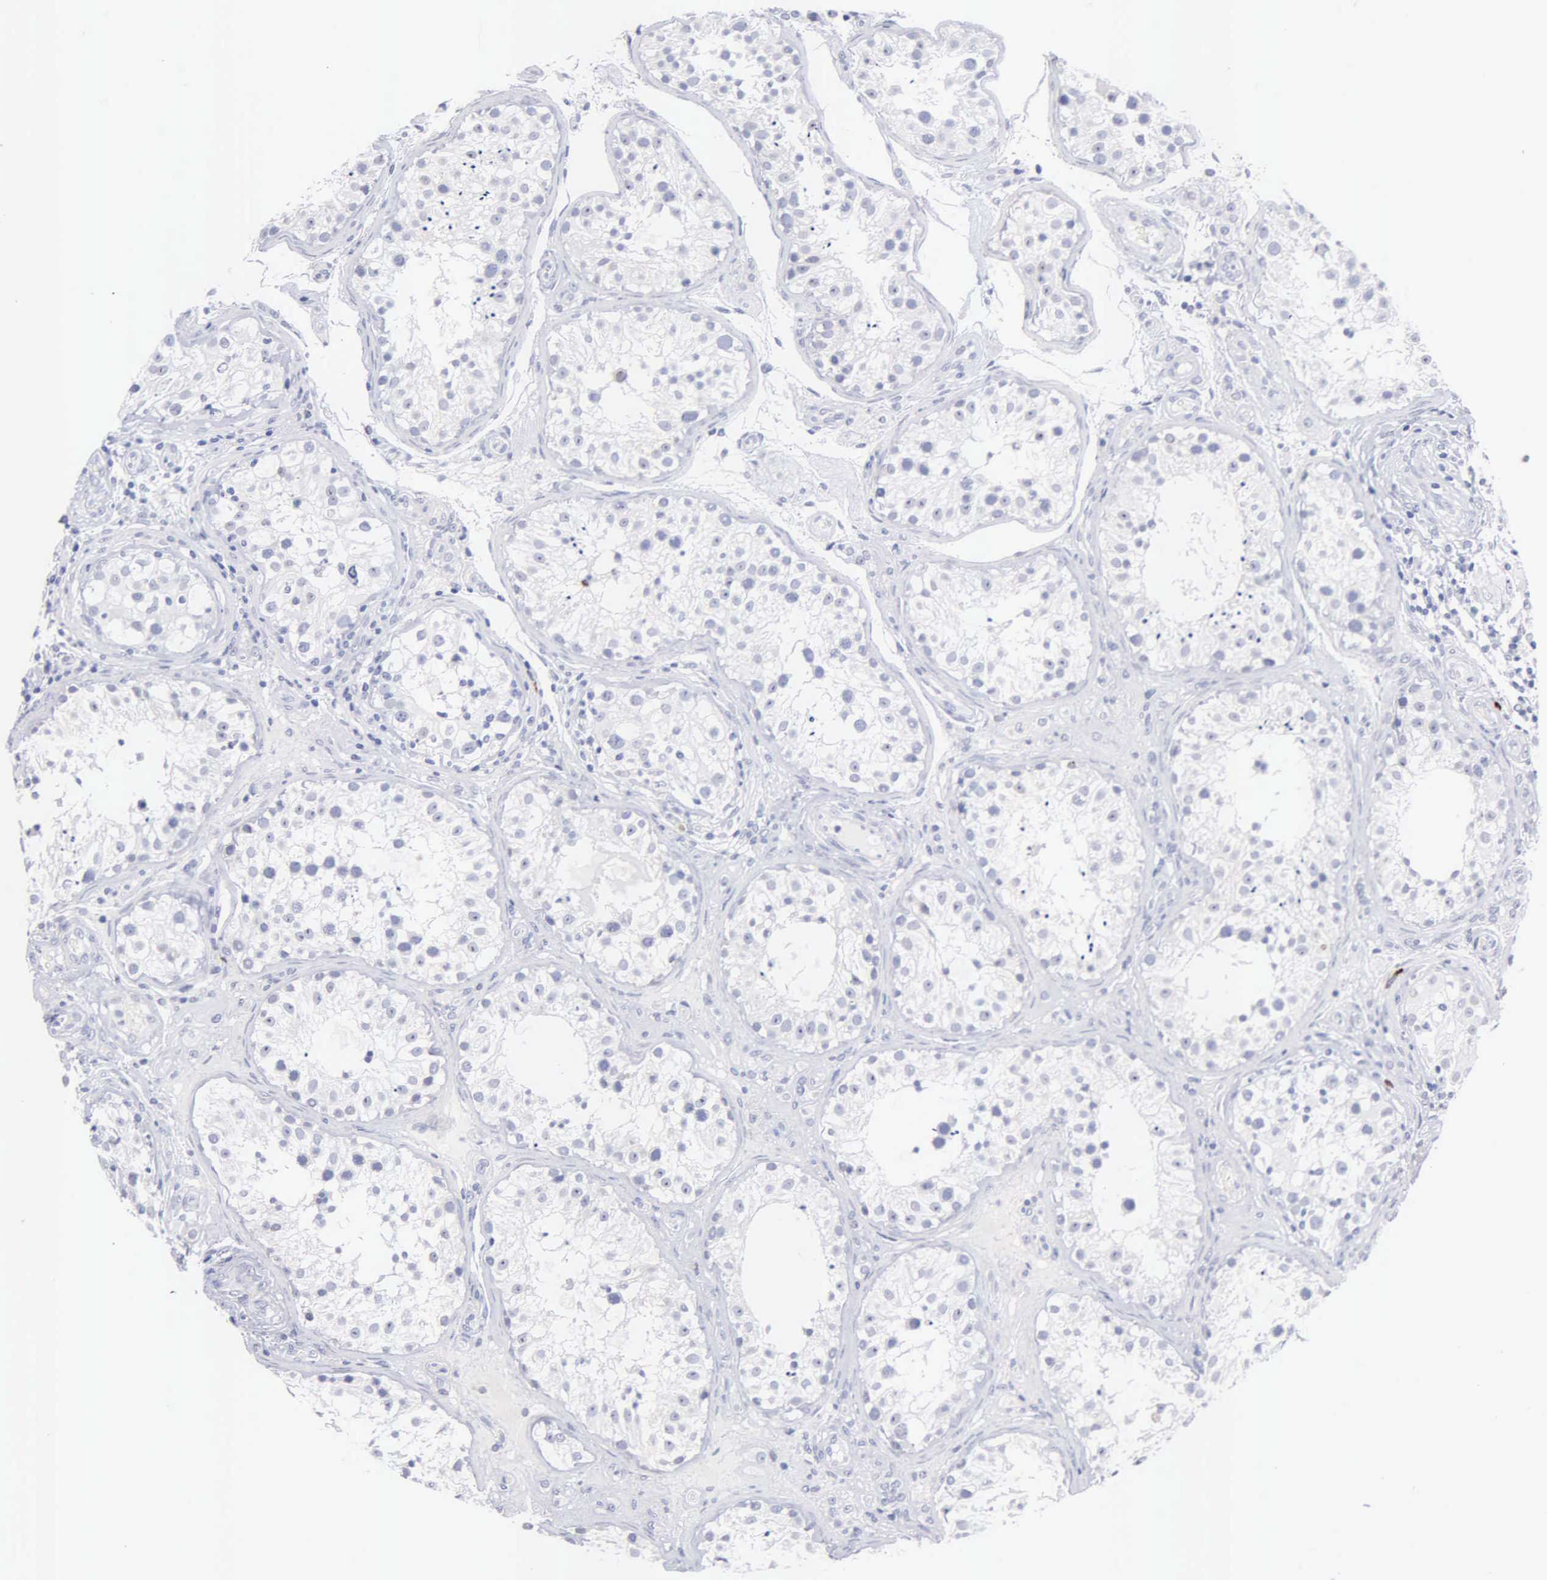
{"staining": {"intensity": "negative", "quantity": "none", "location": "none"}, "tissue": "testis", "cell_type": "Cells in seminiferous ducts", "image_type": "normal", "snomed": [{"axis": "morphology", "description": "Normal tissue, NOS"}, {"axis": "topography", "description": "Testis"}], "caption": "An immunohistochemistry (IHC) histopathology image of unremarkable testis is shown. There is no staining in cells in seminiferous ducts of testis.", "gene": "ASPHD2", "patient": {"sex": "male", "age": 24}}